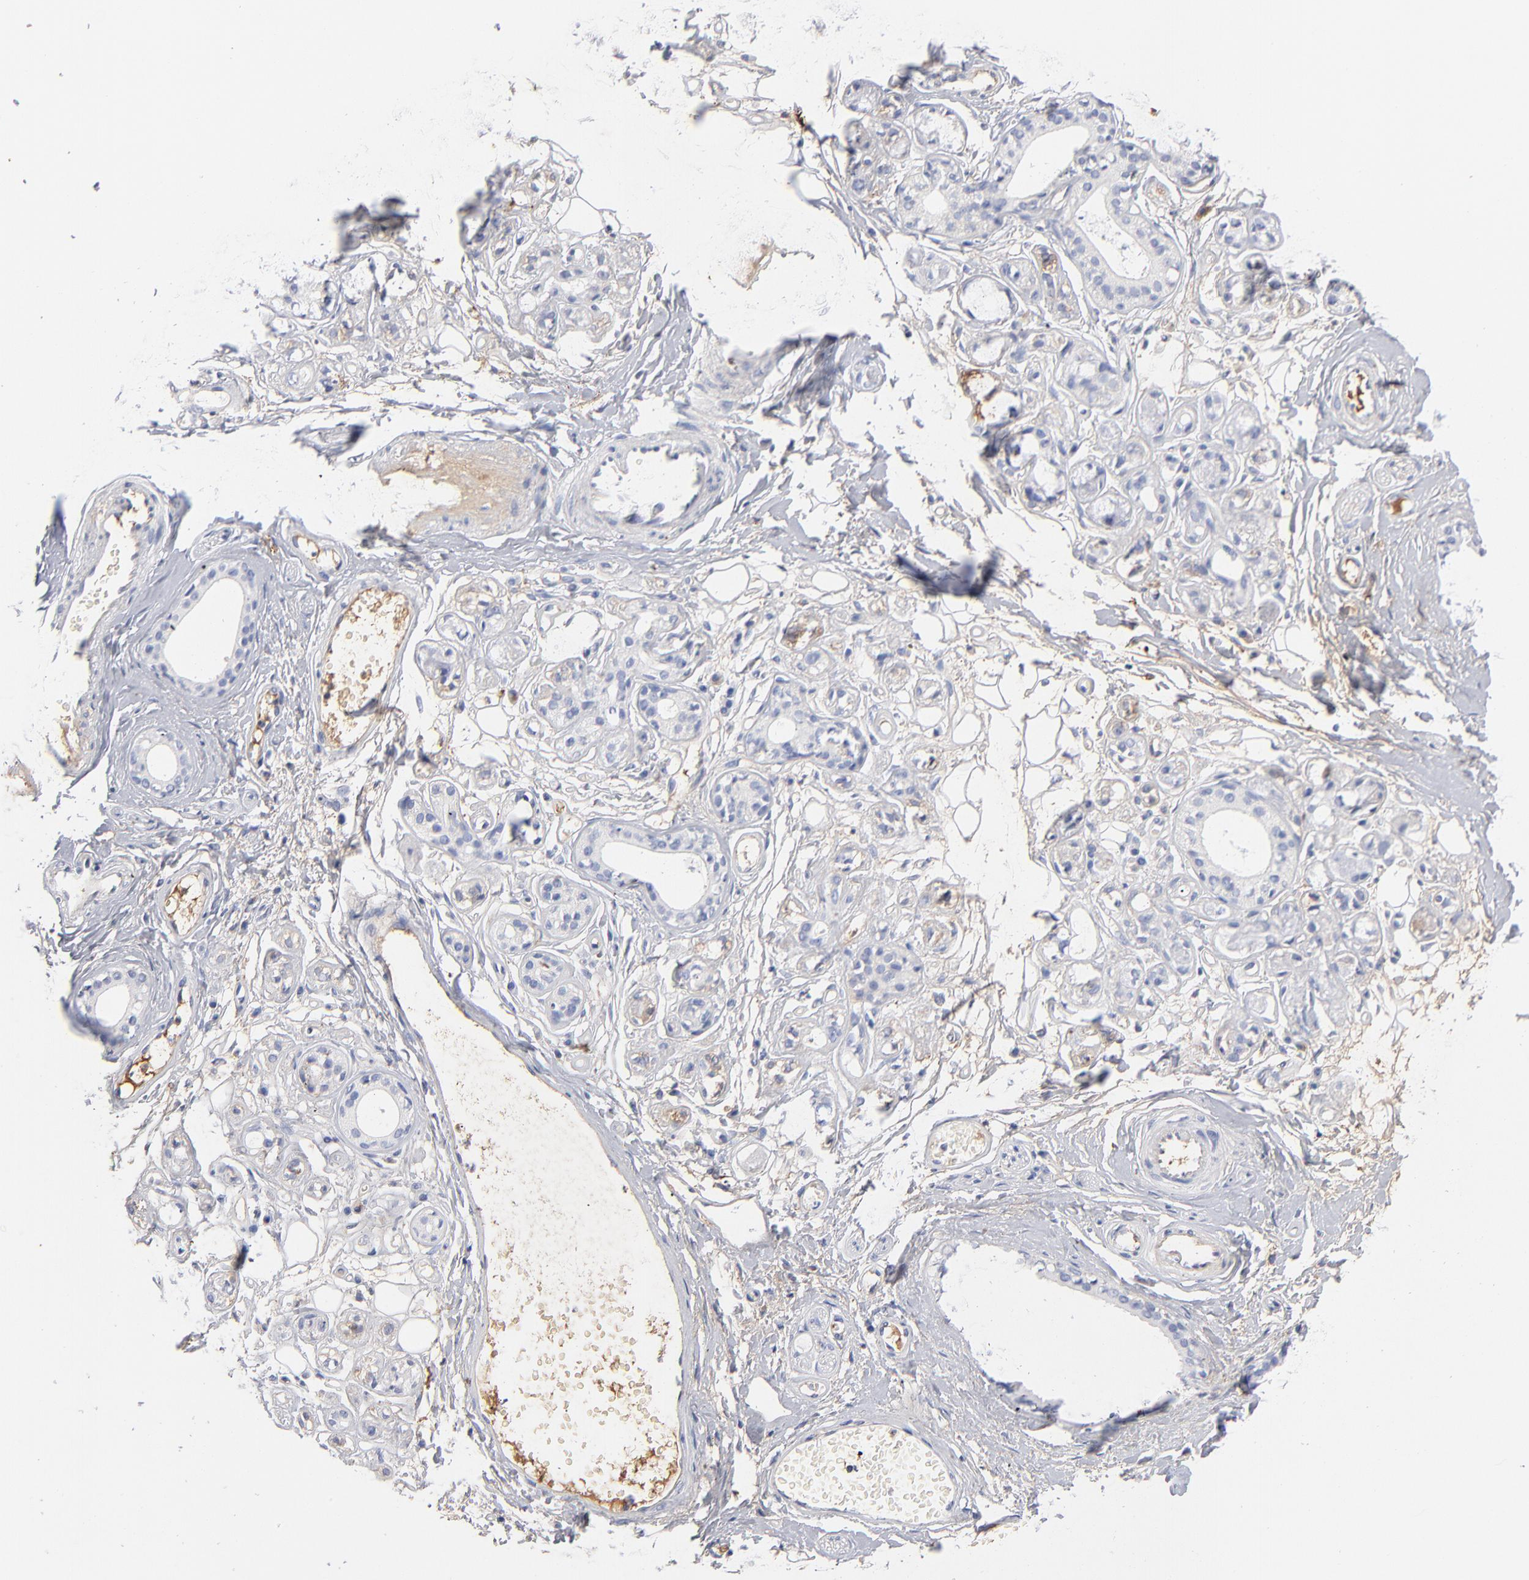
{"staining": {"intensity": "negative", "quantity": "none", "location": "none"}, "tissue": "salivary gland", "cell_type": "Glandular cells", "image_type": "normal", "snomed": [{"axis": "morphology", "description": "Normal tissue, NOS"}, {"axis": "topography", "description": "Salivary gland"}], "caption": "Immunohistochemistry (IHC) image of normal salivary gland: human salivary gland stained with DAB (3,3'-diaminobenzidine) shows no significant protein expression in glandular cells.", "gene": "APOH", "patient": {"sex": "male", "age": 54}}